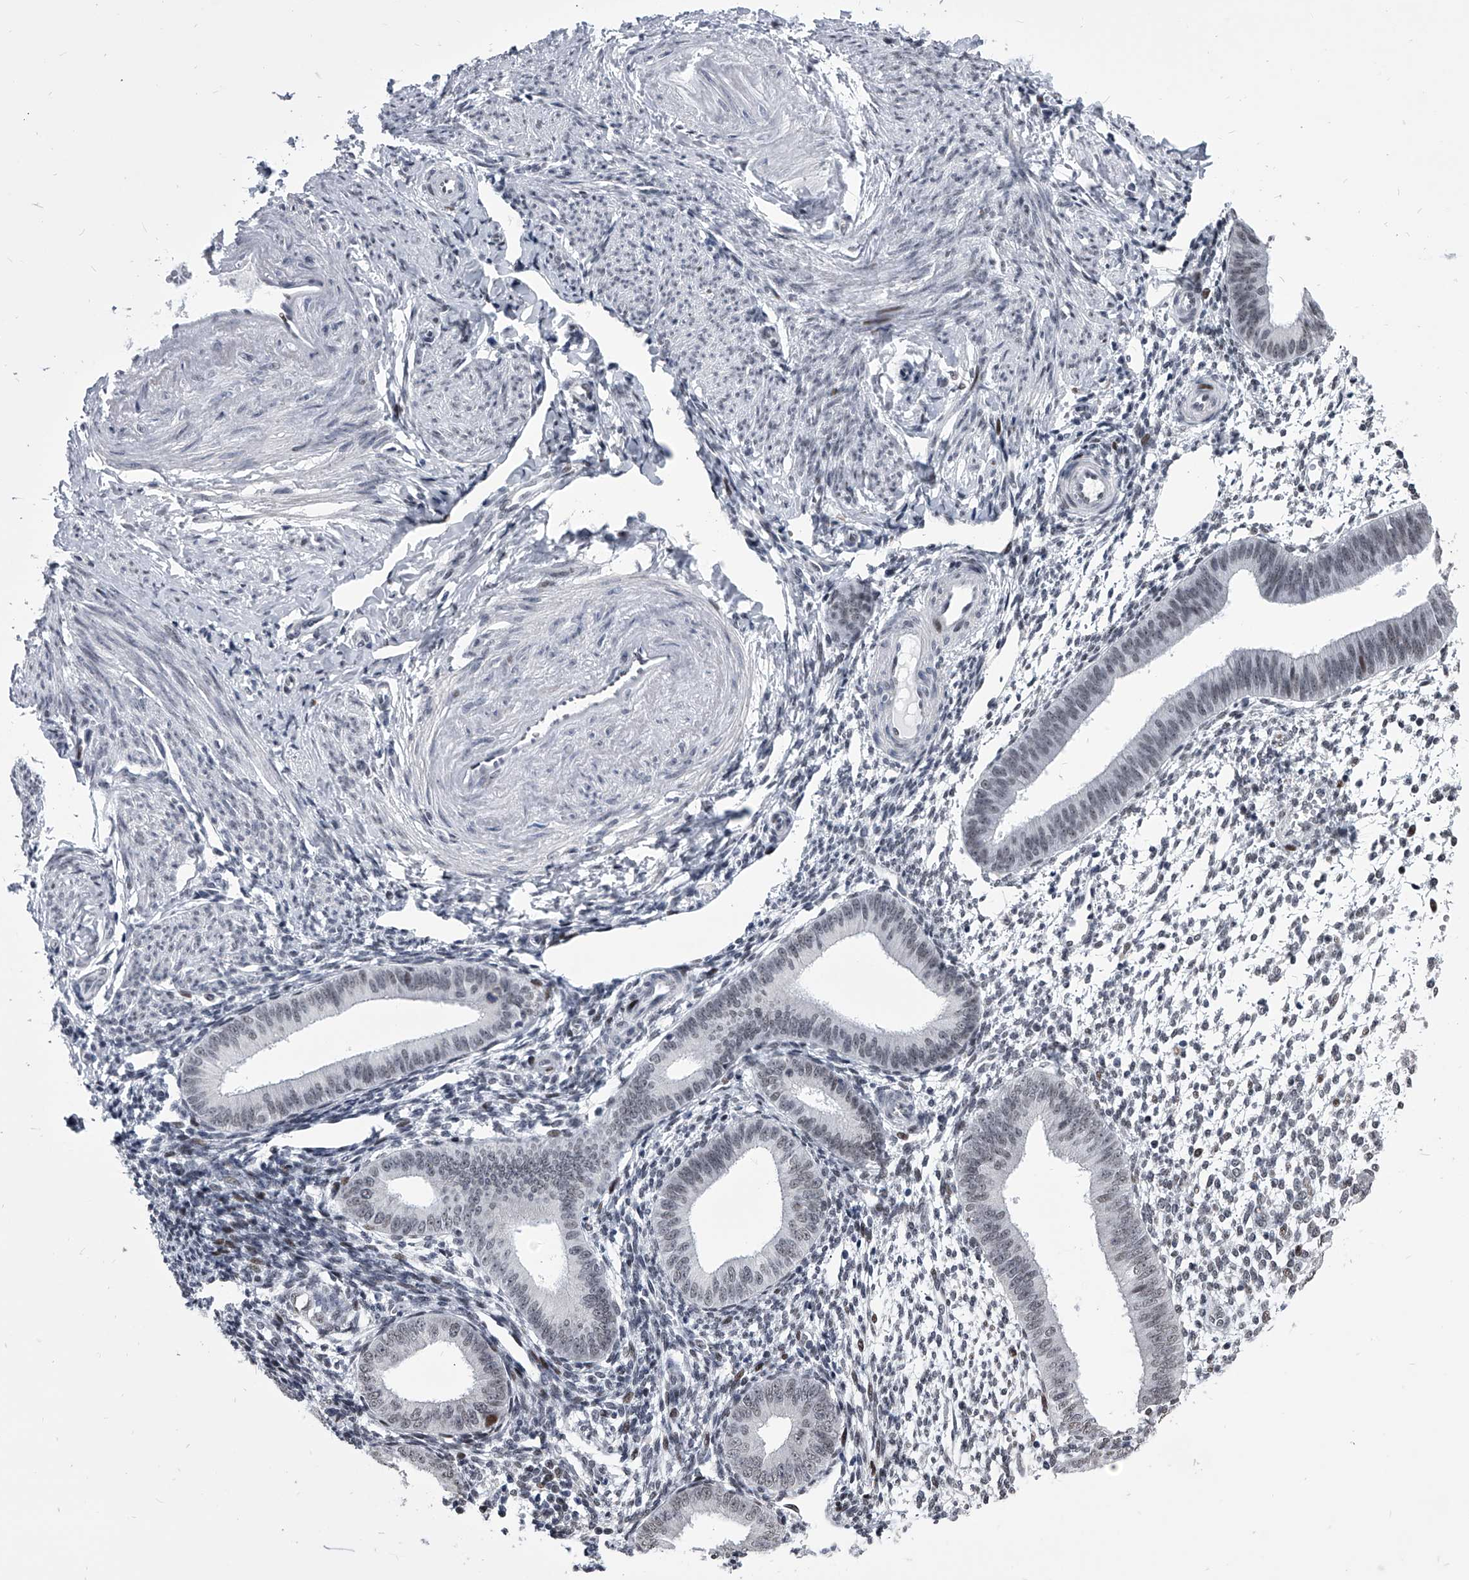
{"staining": {"intensity": "weak", "quantity": "<25%", "location": "nuclear"}, "tissue": "endometrium", "cell_type": "Cells in endometrial stroma", "image_type": "normal", "snomed": [{"axis": "morphology", "description": "Normal tissue, NOS"}, {"axis": "topography", "description": "Uterus"}, {"axis": "topography", "description": "Endometrium"}], "caption": "Immunohistochemical staining of benign human endometrium displays no significant positivity in cells in endometrial stroma.", "gene": "CMTR1", "patient": {"sex": "female", "age": 48}}